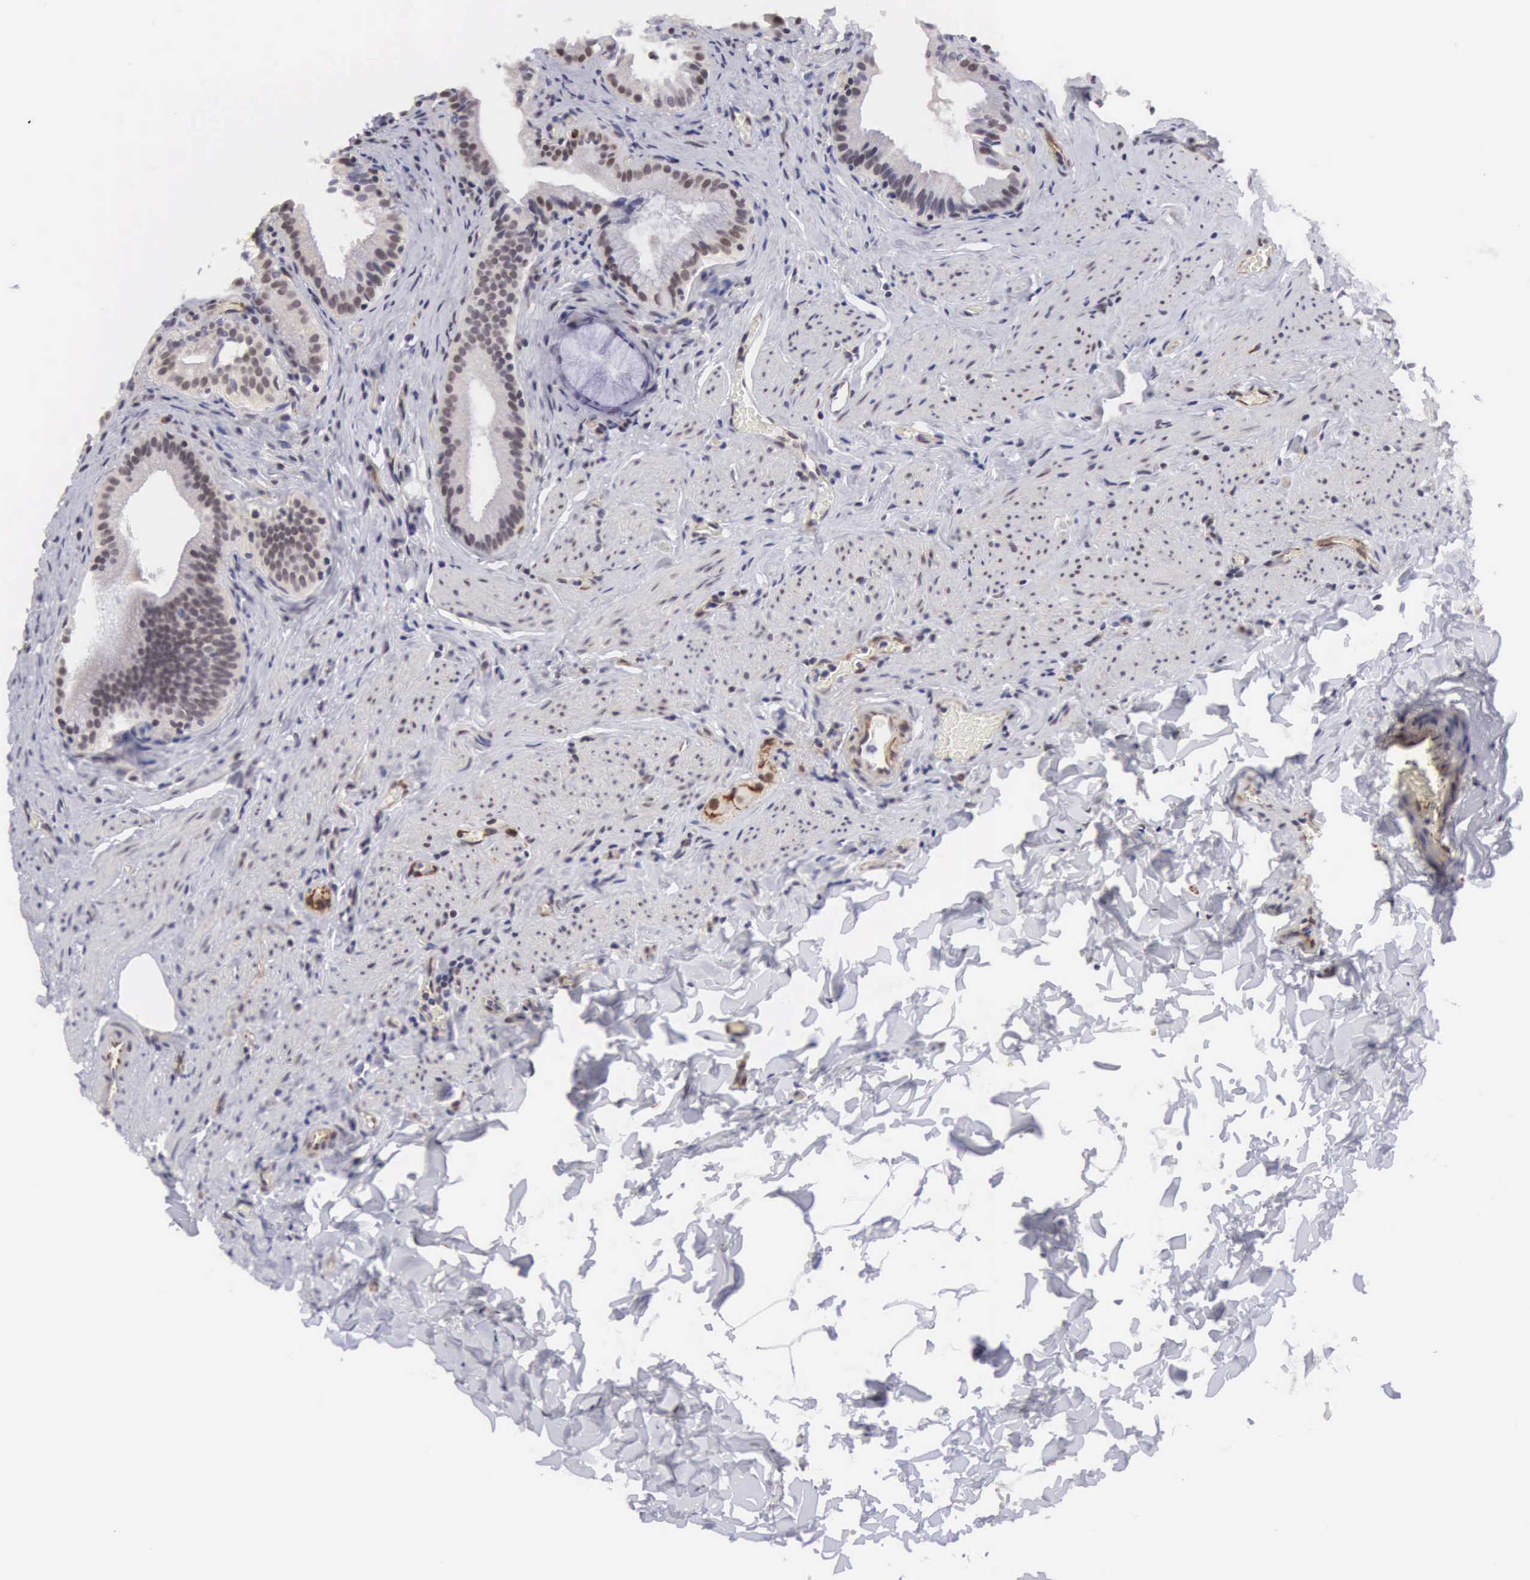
{"staining": {"intensity": "moderate", "quantity": "25%-75%", "location": "nuclear"}, "tissue": "gallbladder", "cell_type": "Glandular cells", "image_type": "normal", "snomed": [{"axis": "morphology", "description": "Normal tissue, NOS"}, {"axis": "topography", "description": "Gallbladder"}], "caption": "Protein expression by IHC displays moderate nuclear positivity in approximately 25%-75% of glandular cells in unremarkable gallbladder.", "gene": "MORC2", "patient": {"sex": "female", "age": 44}}